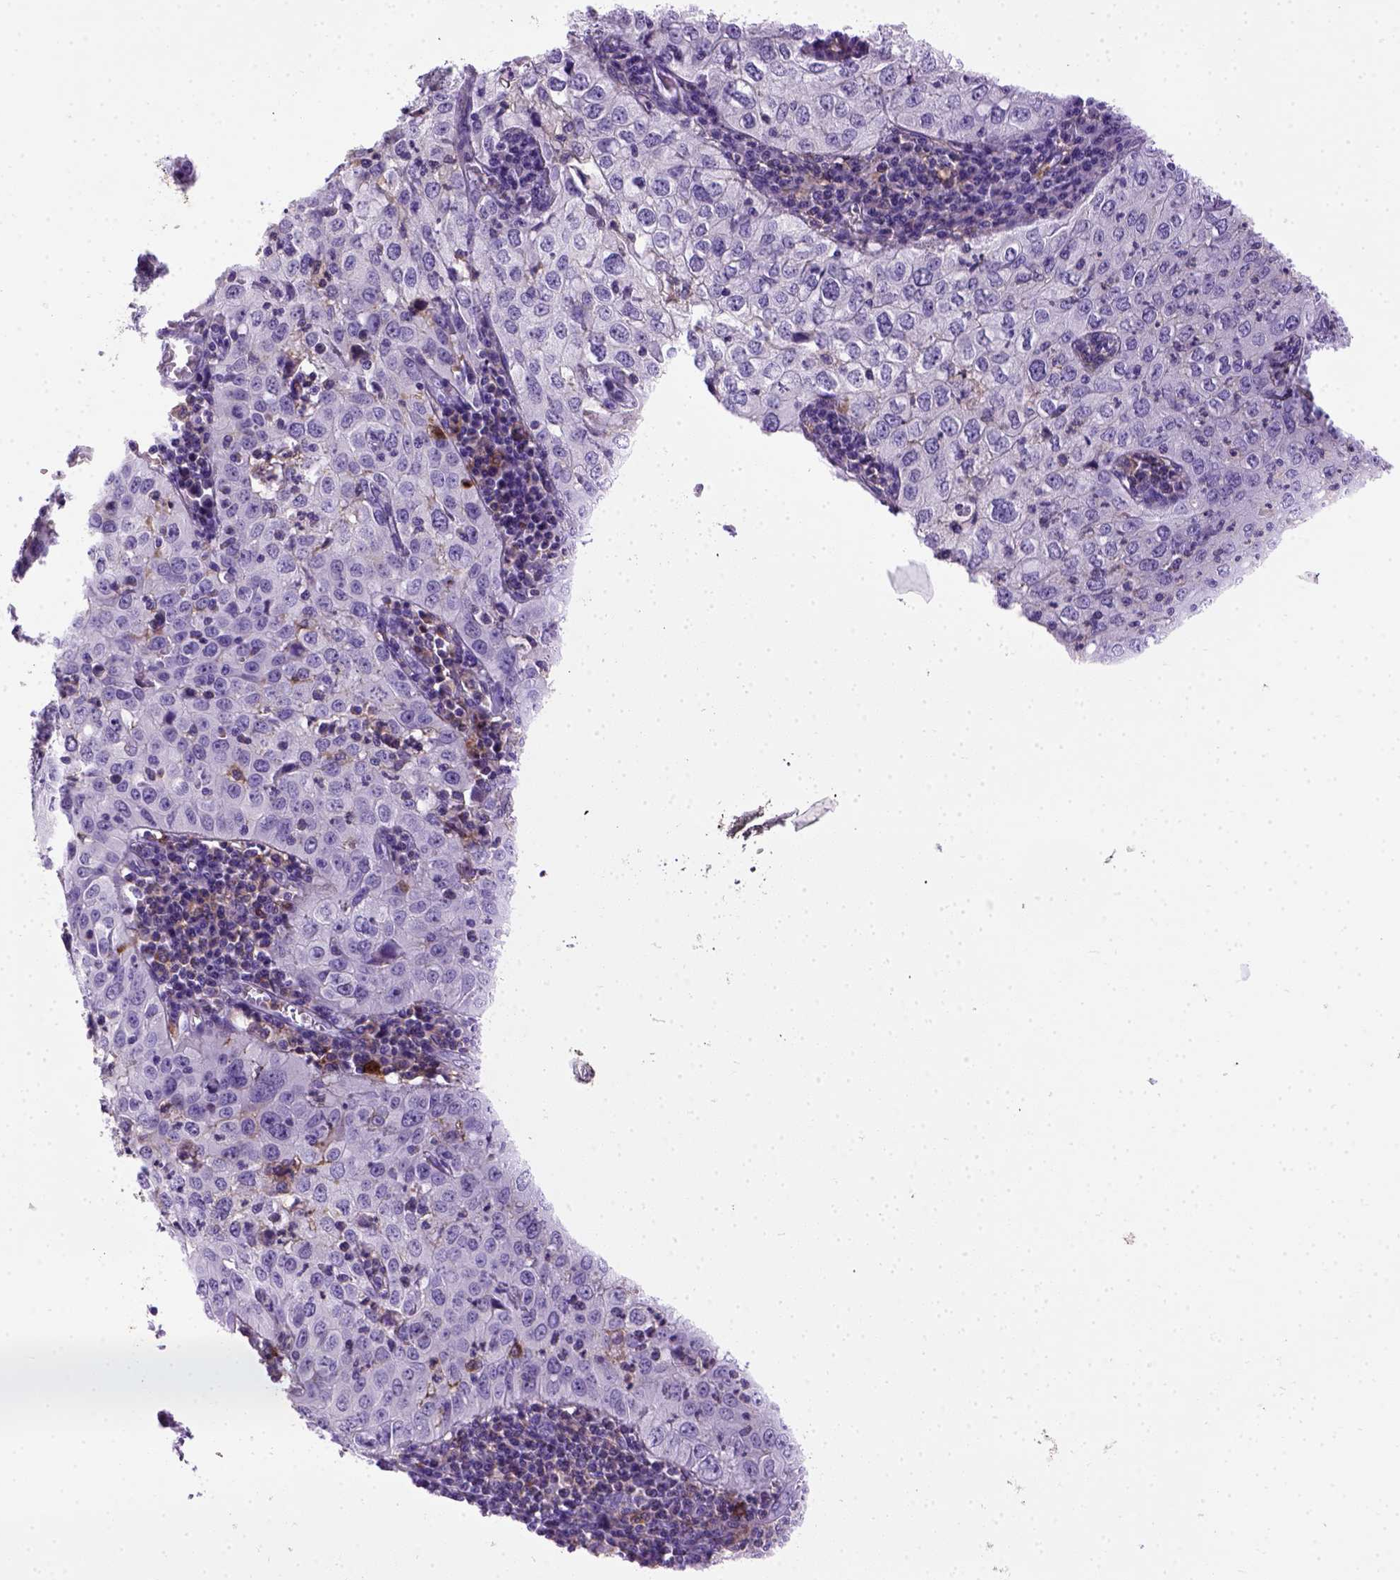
{"staining": {"intensity": "negative", "quantity": "none", "location": "none"}, "tissue": "cervical cancer", "cell_type": "Tumor cells", "image_type": "cancer", "snomed": [{"axis": "morphology", "description": "Squamous cell carcinoma, NOS"}, {"axis": "topography", "description": "Cervix"}], "caption": "DAB (3,3'-diaminobenzidine) immunohistochemical staining of cervical cancer (squamous cell carcinoma) shows no significant expression in tumor cells.", "gene": "ITGAX", "patient": {"sex": "female", "age": 24}}